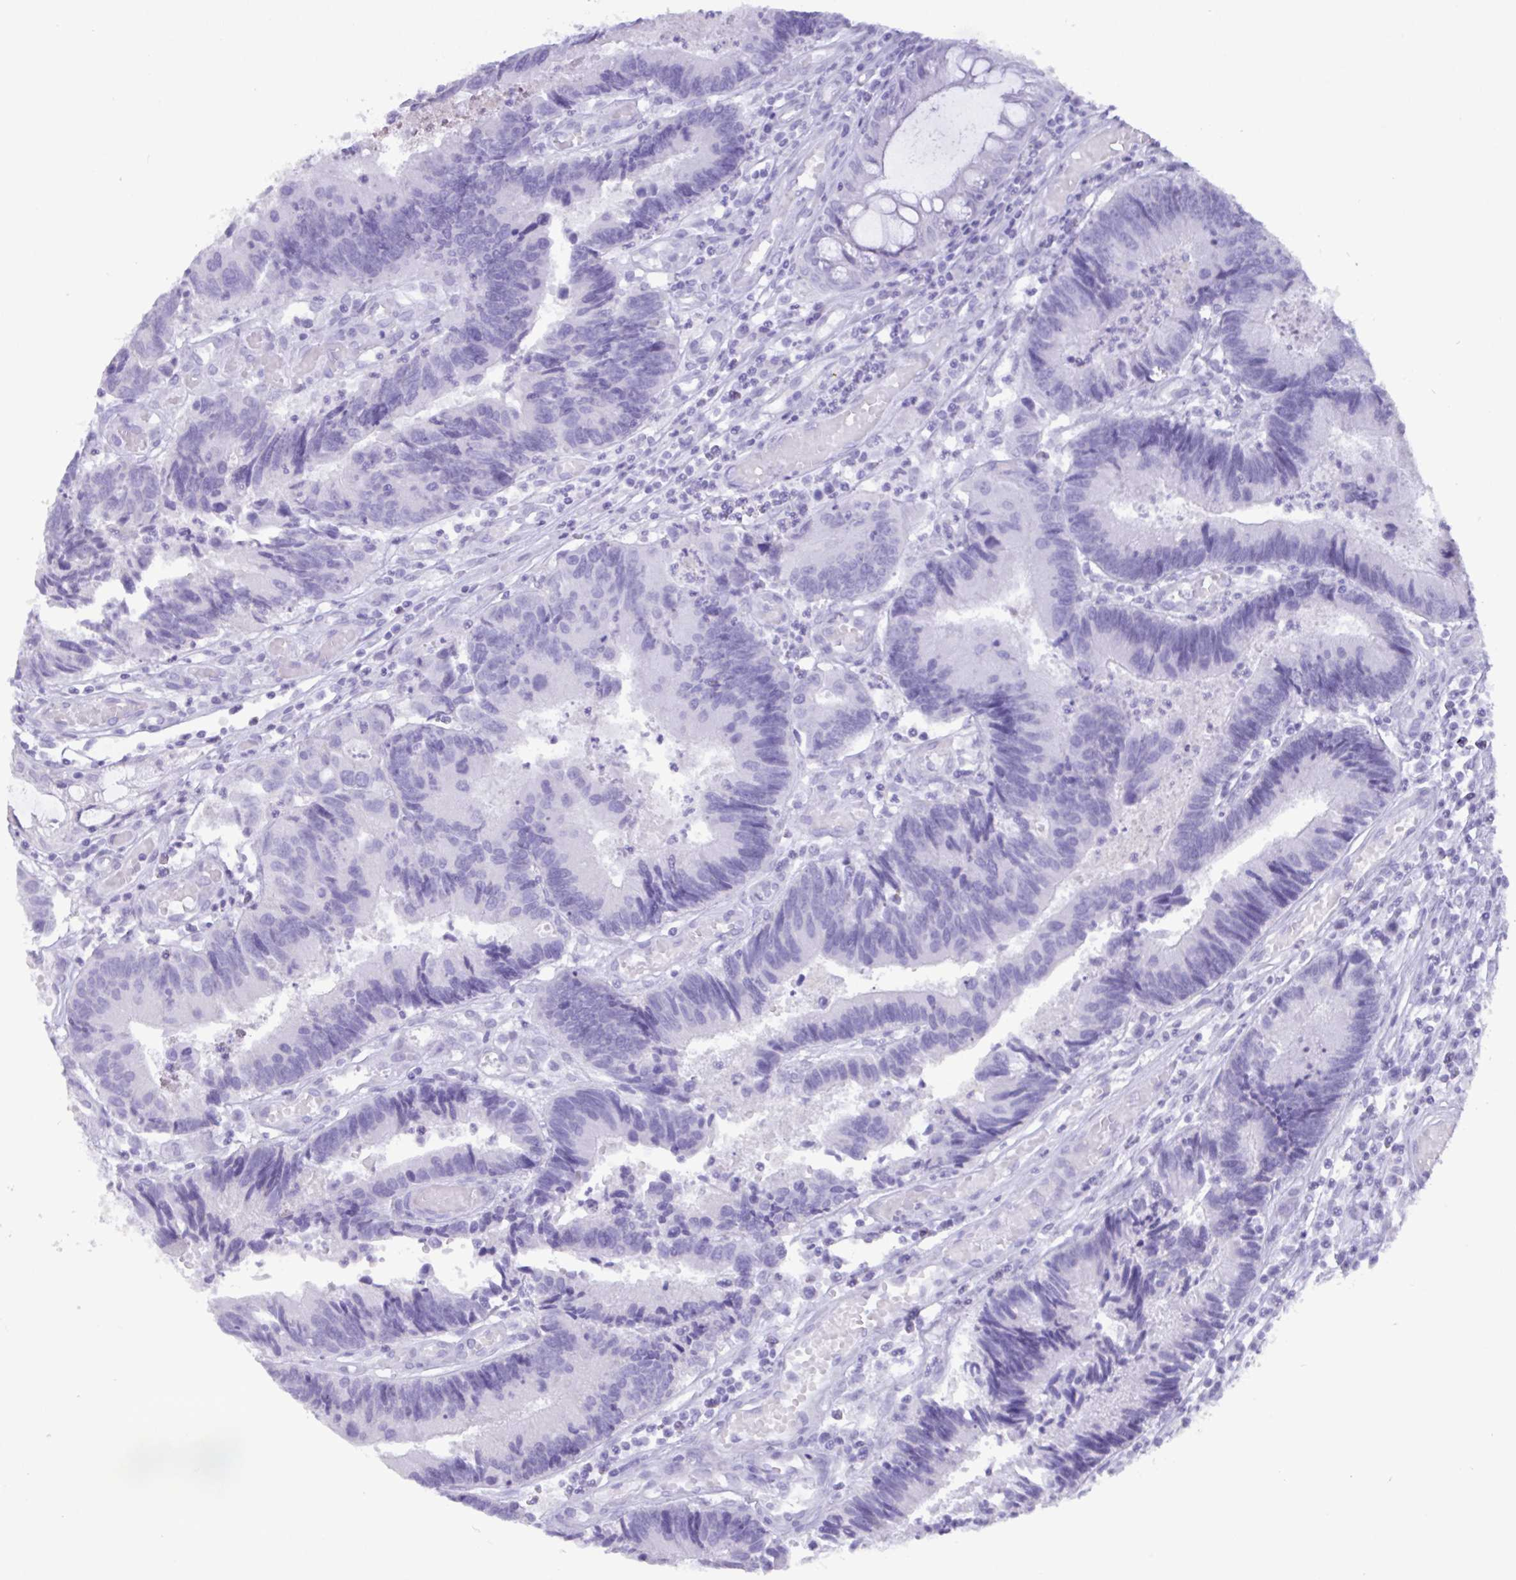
{"staining": {"intensity": "negative", "quantity": "none", "location": "none"}, "tissue": "colorectal cancer", "cell_type": "Tumor cells", "image_type": "cancer", "snomed": [{"axis": "morphology", "description": "Adenocarcinoma, NOS"}, {"axis": "topography", "description": "Colon"}], "caption": "This image is of colorectal adenocarcinoma stained with immunohistochemistry (IHC) to label a protein in brown with the nuclei are counter-stained blue. There is no expression in tumor cells.", "gene": "C4orf33", "patient": {"sex": "female", "age": 67}}